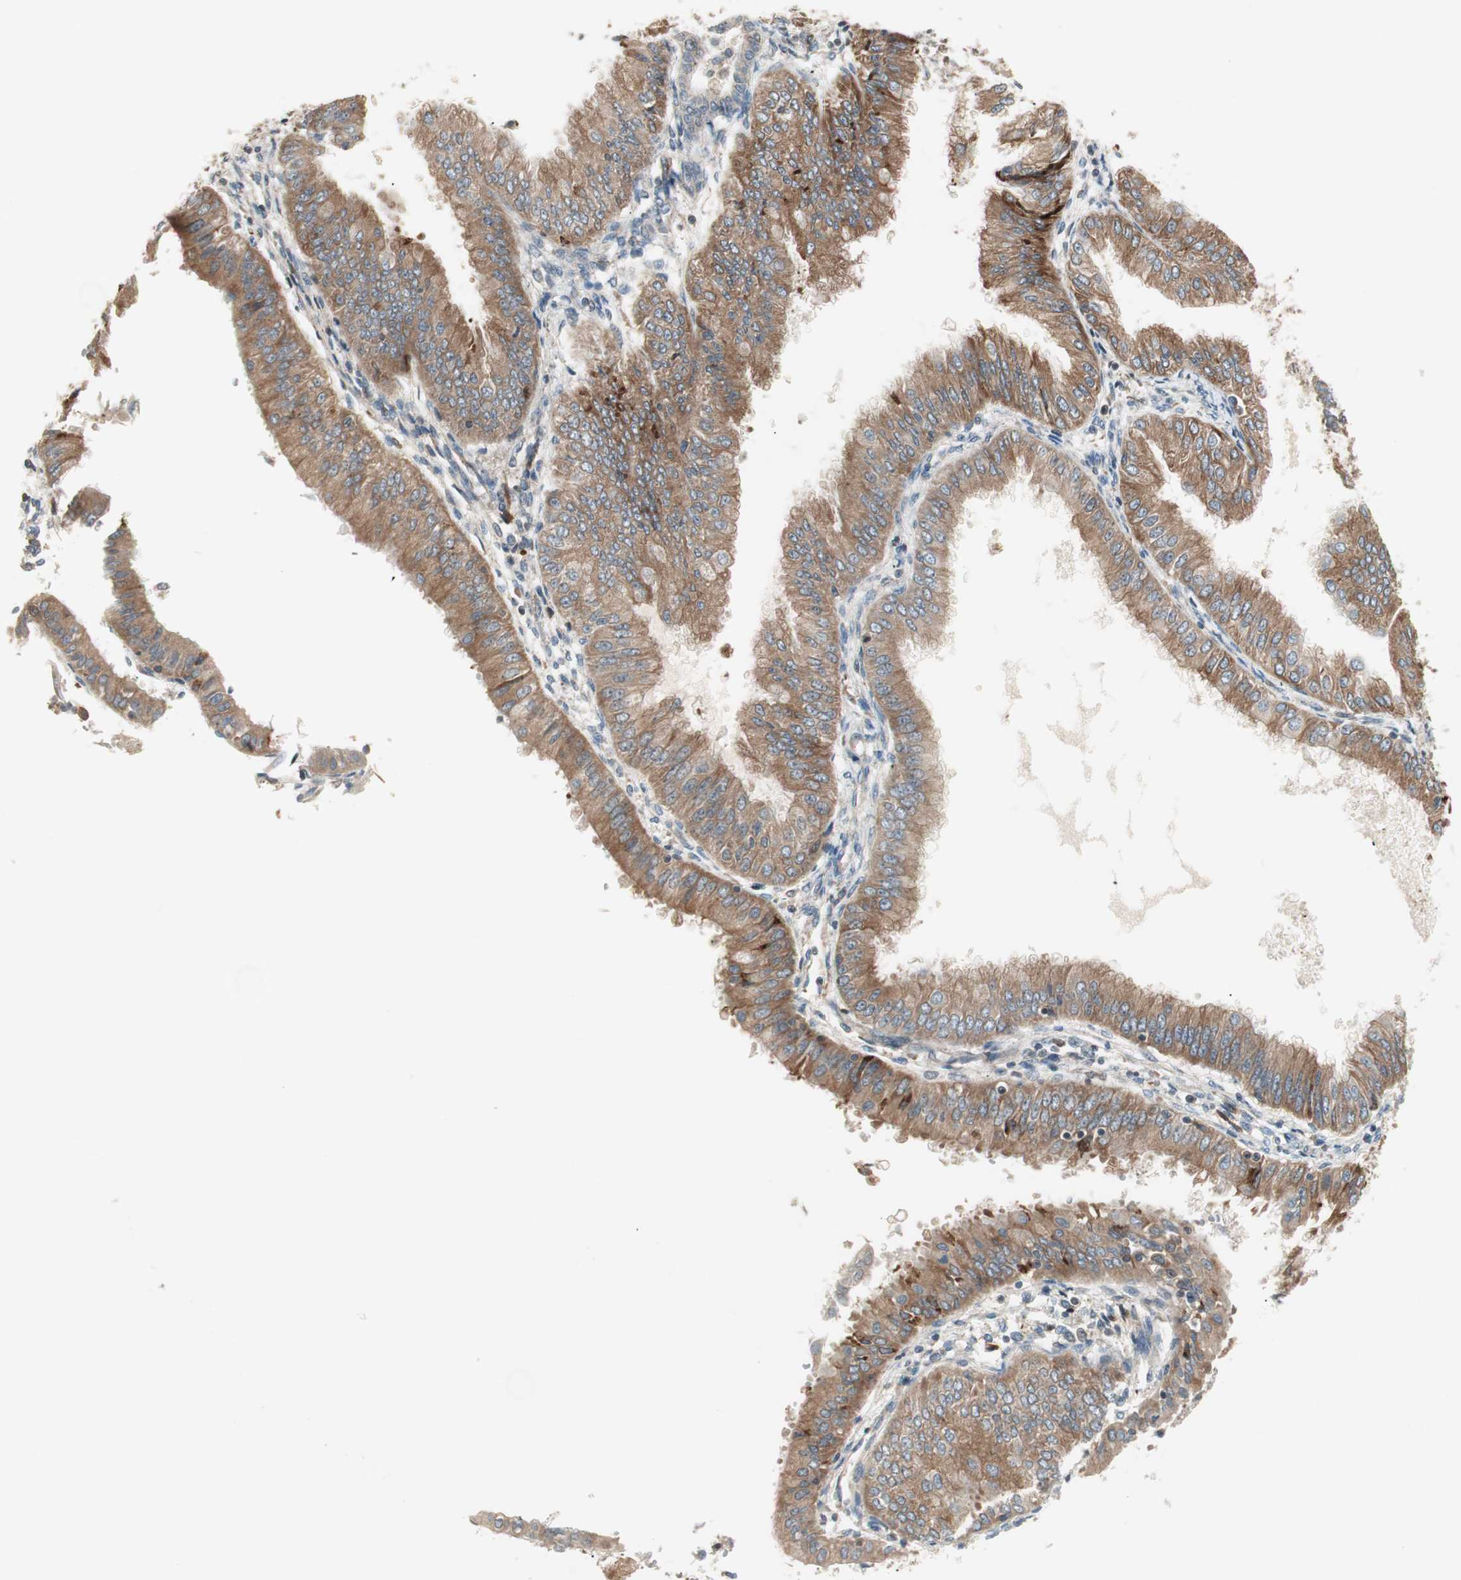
{"staining": {"intensity": "moderate", "quantity": ">75%", "location": "cytoplasmic/membranous"}, "tissue": "endometrial cancer", "cell_type": "Tumor cells", "image_type": "cancer", "snomed": [{"axis": "morphology", "description": "Adenocarcinoma, NOS"}, {"axis": "topography", "description": "Endometrium"}], "caption": "Adenocarcinoma (endometrial) tissue exhibits moderate cytoplasmic/membranous positivity in about >75% of tumor cells (IHC, brightfield microscopy, high magnification).", "gene": "SFRP1", "patient": {"sex": "female", "age": 53}}